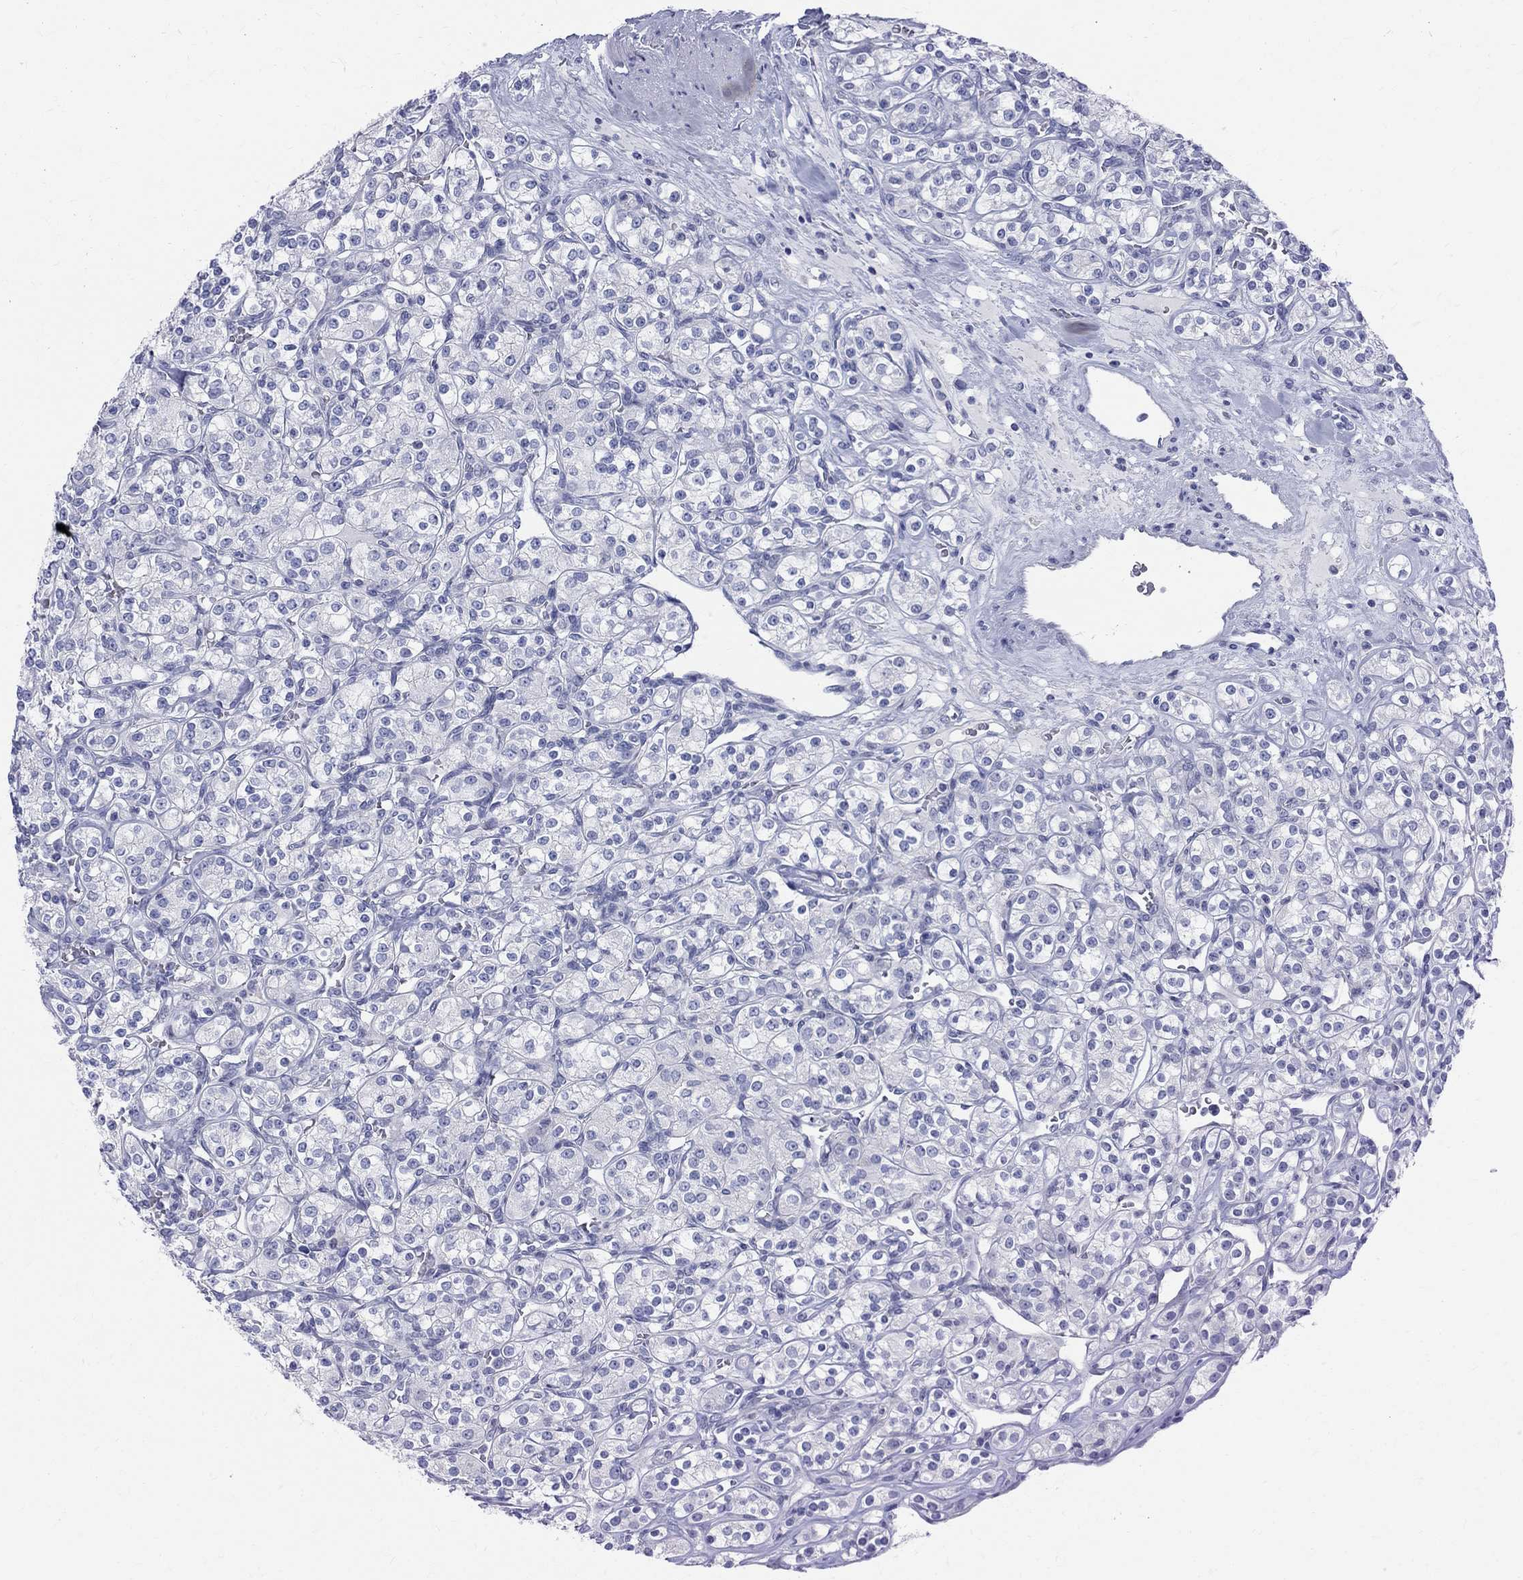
{"staining": {"intensity": "negative", "quantity": "none", "location": "none"}, "tissue": "renal cancer", "cell_type": "Tumor cells", "image_type": "cancer", "snomed": [{"axis": "morphology", "description": "Adenocarcinoma, NOS"}, {"axis": "topography", "description": "Kidney"}], "caption": "Protein analysis of adenocarcinoma (renal) shows no significant positivity in tumor cells. (Immunohistochemistry, brightfield microscopy, high magnification).", "gene": "MAGEB6", "patient": {"sex": "male", "age": 77}}